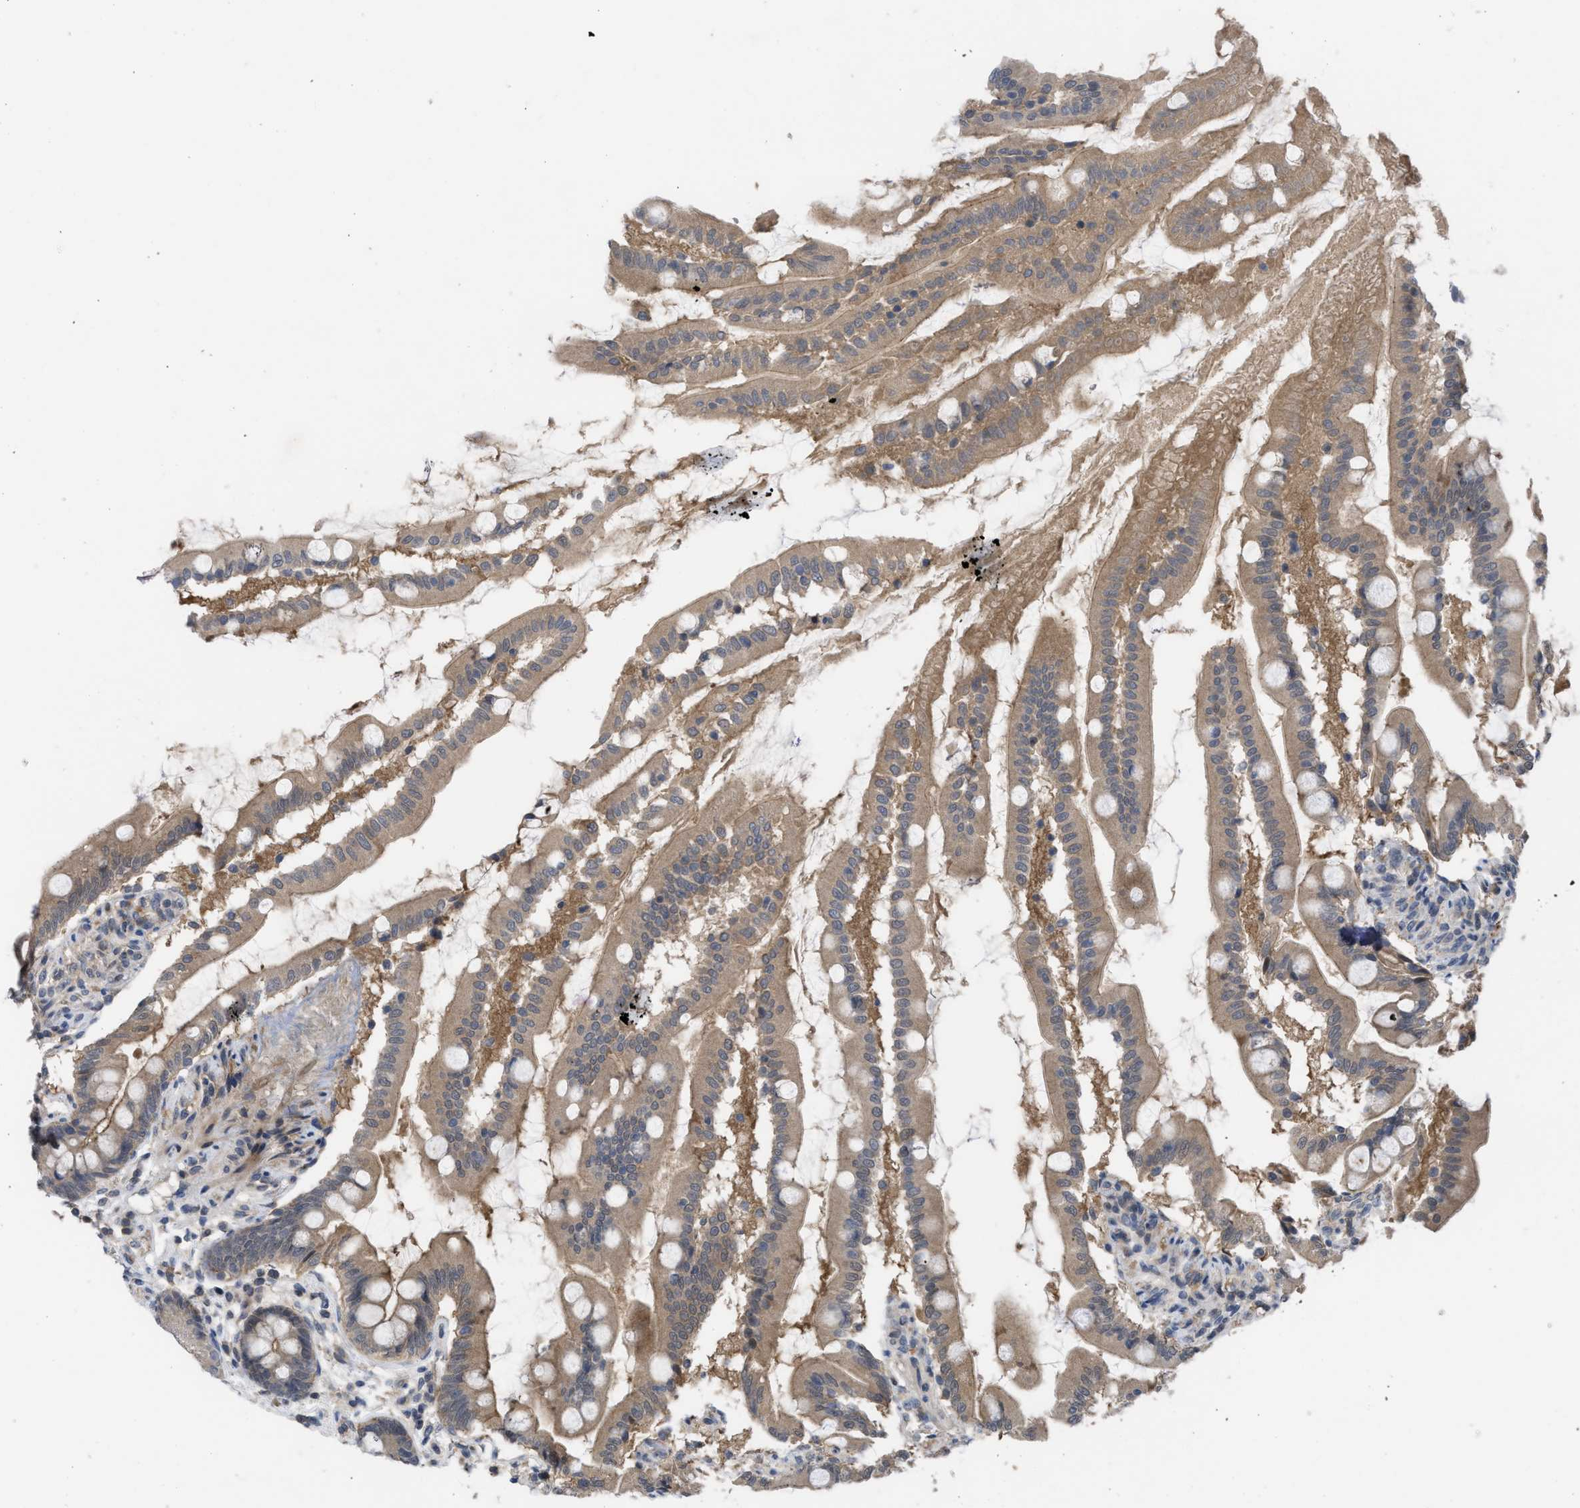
{"staining": {"intensity": "moderate", "quantity": ">75%", "location": "cytoplasmic/membranous"}, "tissue": "small intestine", "cell_type": "Glandular cells", "image_type": "normal", "snomed": [{"axis": "morphology", "description": "Normal tissue, NOS"}, {"axis": "topography", "description": "Small intestine"}], "caption": "Moderate cytoplasmic/membranous protein staining is appreciated in approximately >75% of glandular cells in small intestine. (DAB IHC with brightfield microscopy, high magnification).", "gene": "LDAF1", "patient": {"sex": "female", "age": 56}}